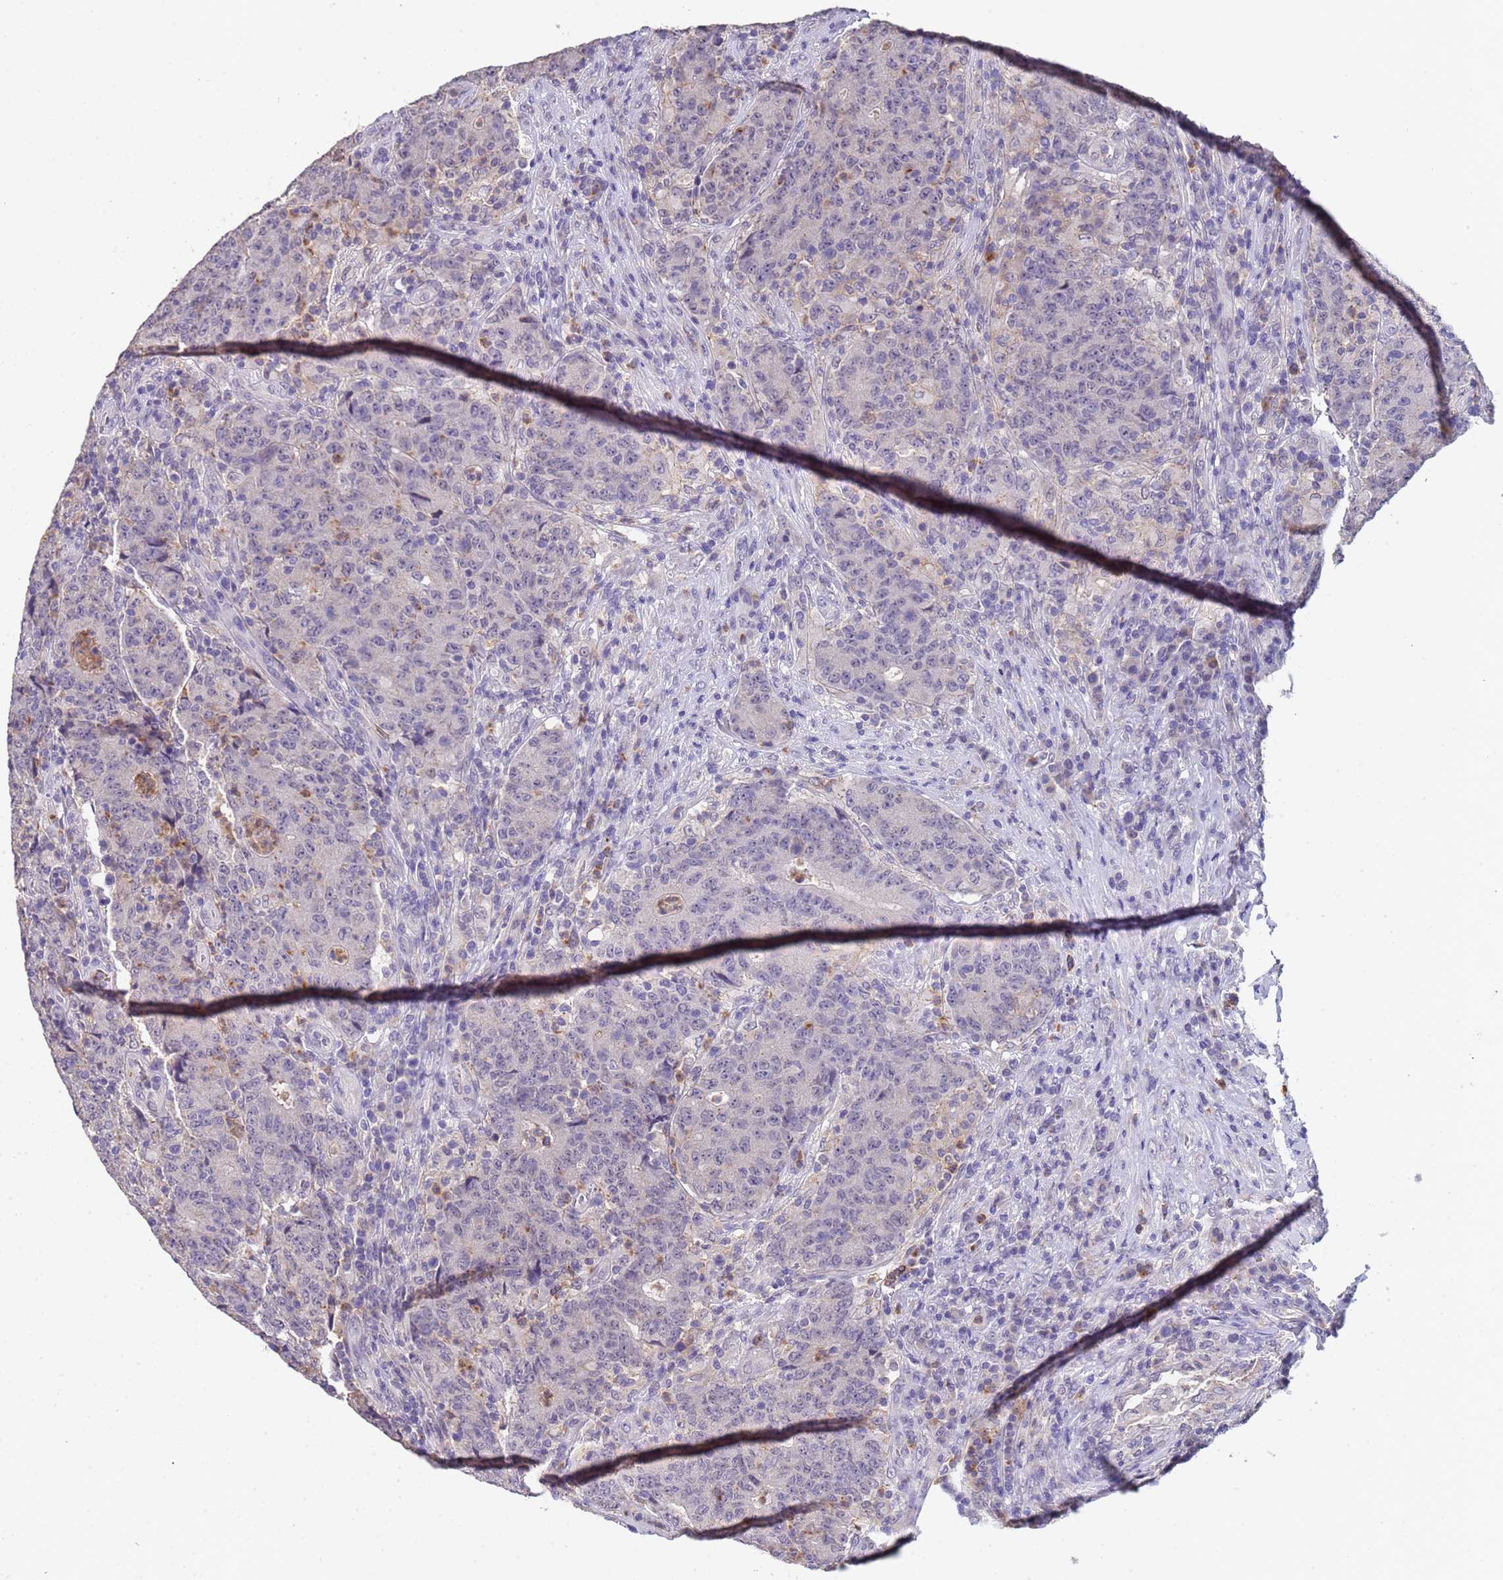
{"staining": {"intensity": "negative", "quantity": "none", "location": "none"}, "tissue": "colorectal cancer", "cell_type": "Tumor cells", "image_type": "cancer", "snomed": [{"axis": "morphology", "description": "Adenocarcinoma, NOS"}, {"axis": "topography", "description": "Colon"}], "caption": "Human colorectal adenocarcinoma stained for a protein using immunohistochemistry shows no staining in tumor cells.", "gene": "ZNF248", "patient": {"sex": "female", "age": 75}}